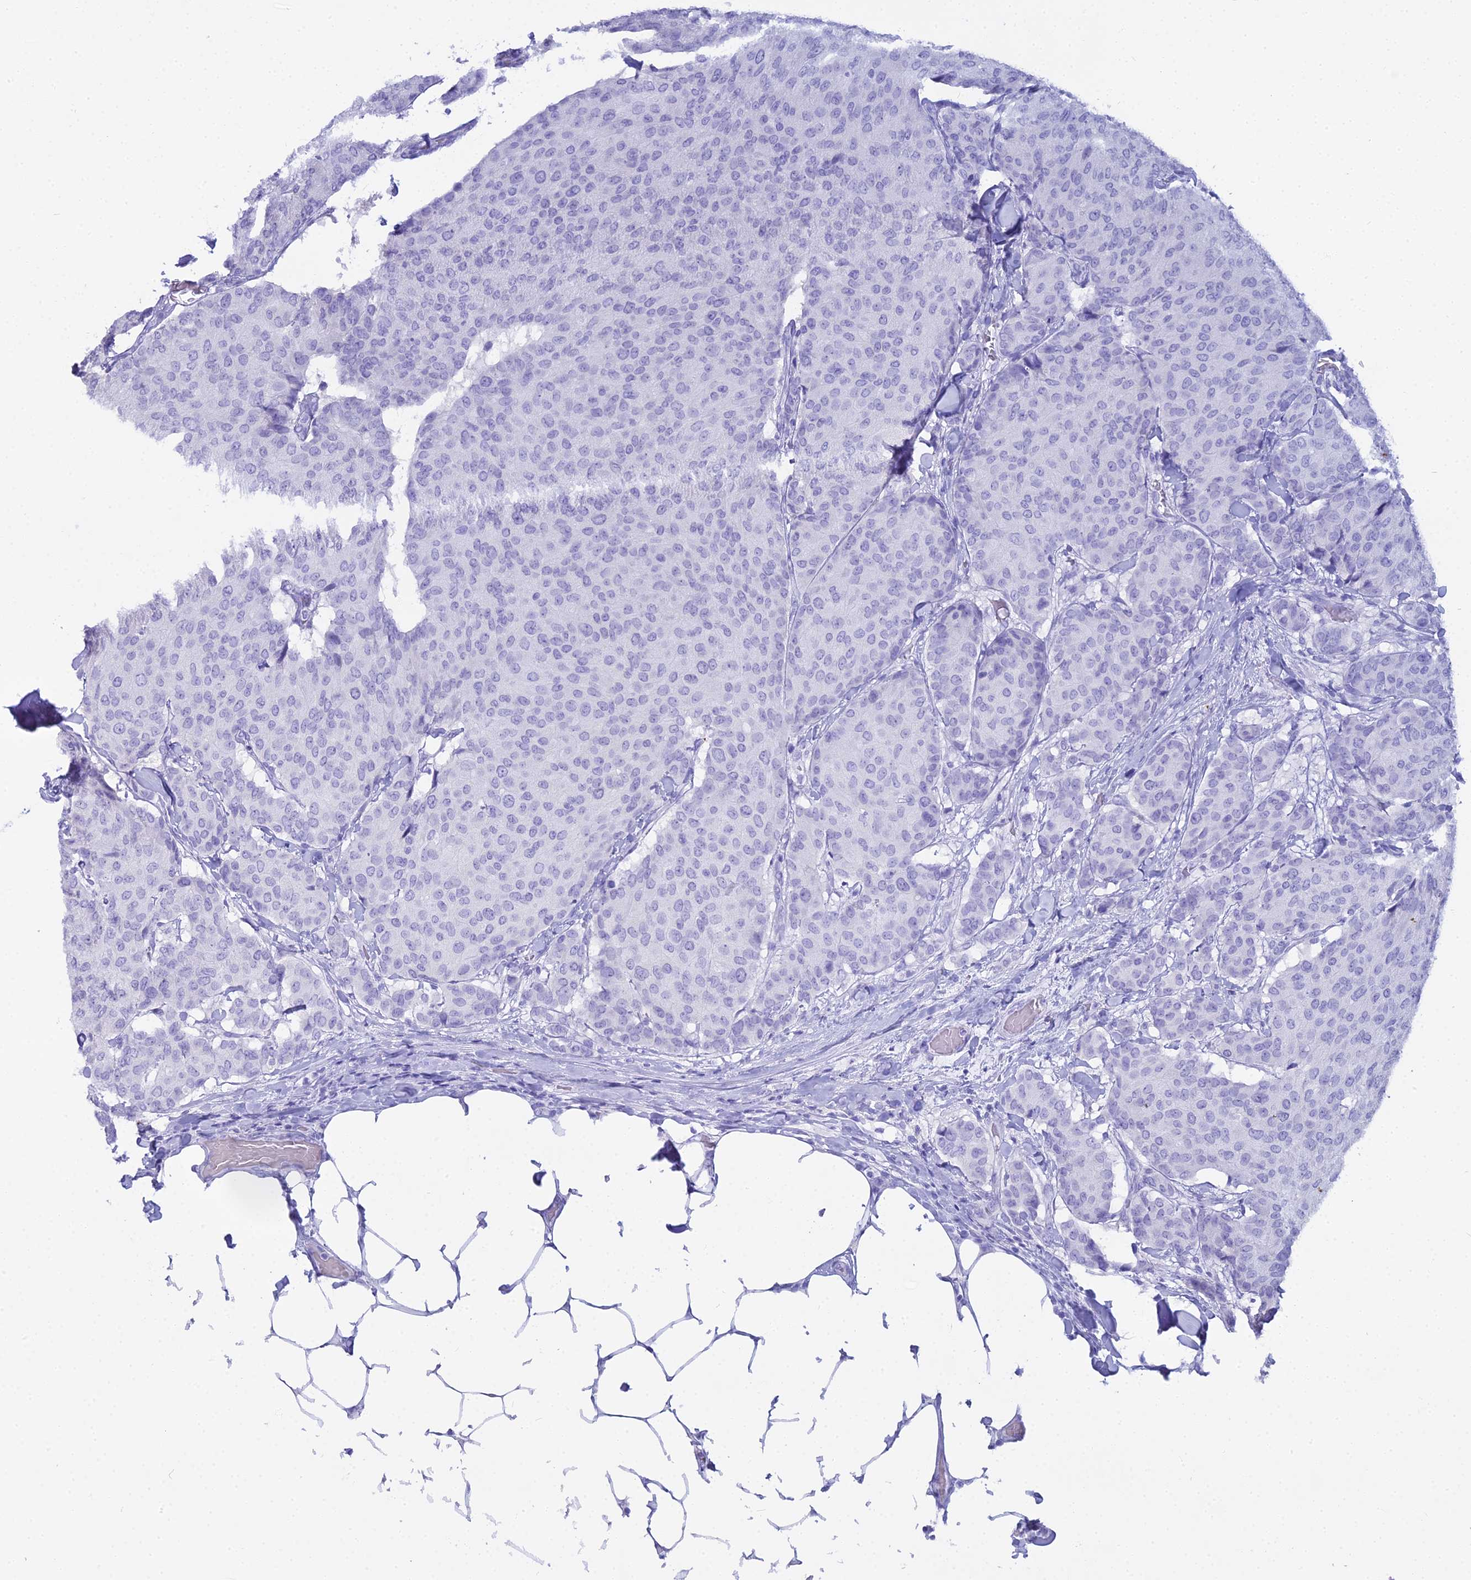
{"staining": {"intensity": "negative", "quantity": "none", "location": "none"}, "tissue": "breast cancer", "cell_type": "Tumor cells", "image_type": "cancer", "snomed": [{"axis": "morphology", "description": "Duct carcinoma"}, {"axis": "topography", "description": "Breast"}], "caption": "An image of human breast infiltrating ductal carcinoma is negative for staining in tumor cells. (Brightfield microscopy of DAB (3,3'-diaminobenzidine) immunohistochemistry (IHC) at high magnification).", "gene": "CGB2", "patient": {"sex": "female", "age": 75}}